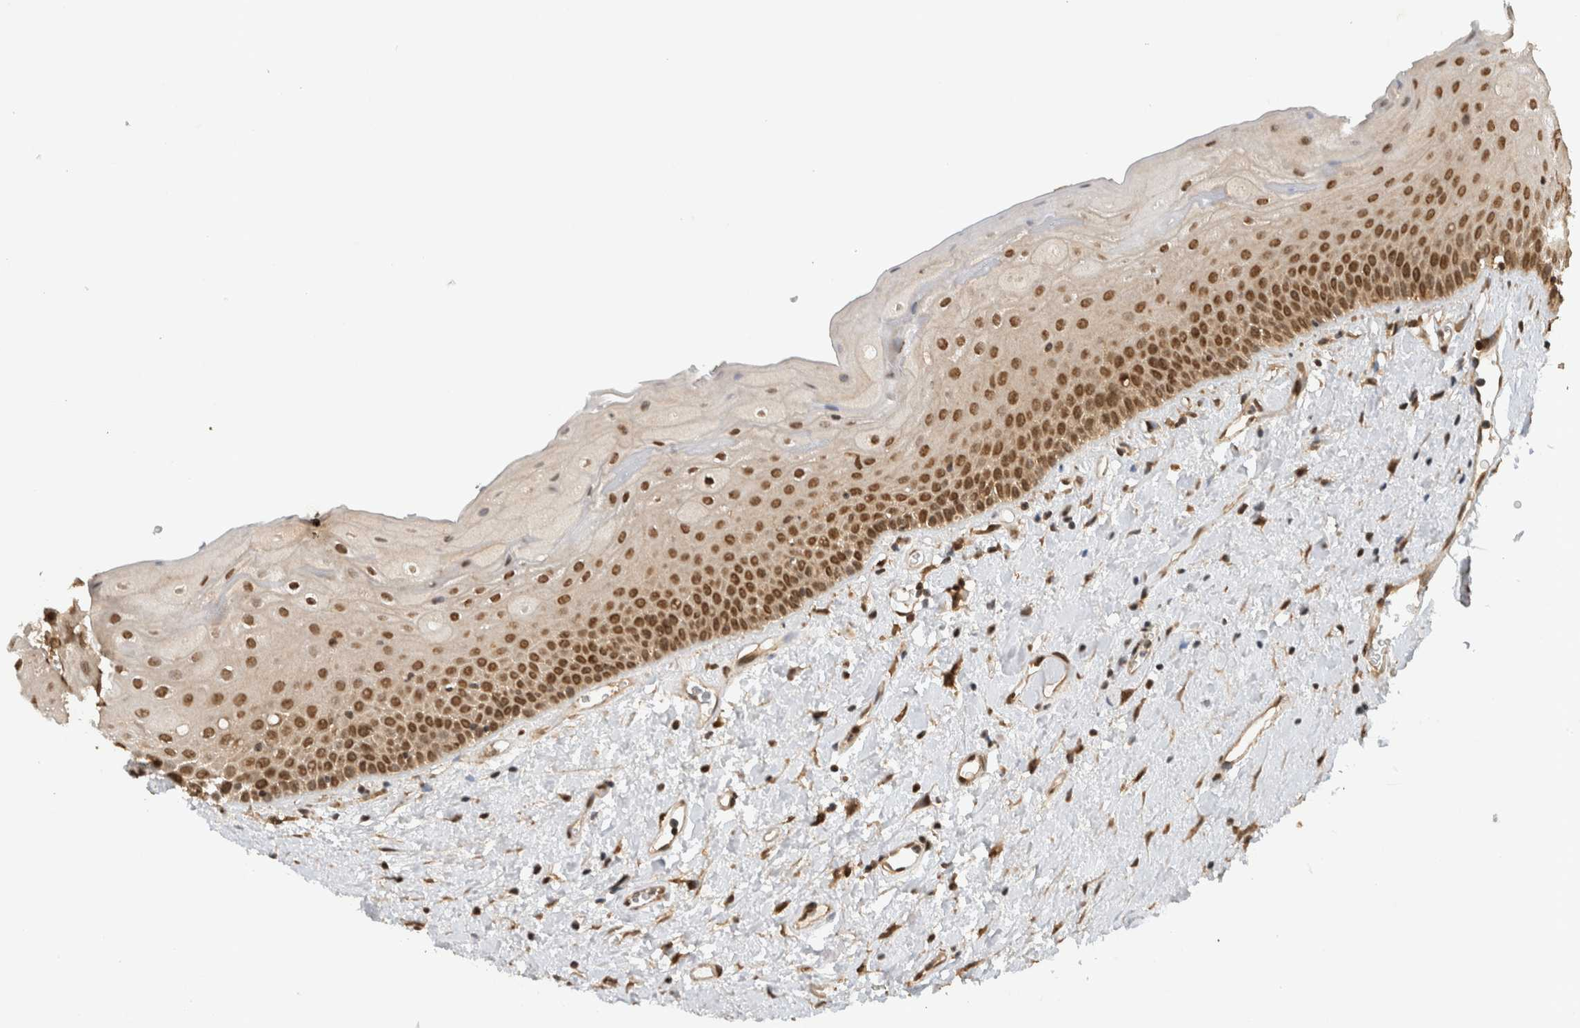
{"staining": {"intensity": "strong", "quantity": ">75%", "location": "nuclear"}, "tissue": "oral mucosa", "cell_type": "Squamous epithelial cells", "image_type": "normal", "snomed": [{"axis": "morphology", "description": "Normal tissue, NOS"}, {"axis": "topography", "description": "Oral tissue"}], "caption": "Squamous epithelial cells exhibit high levels of strong nuclear positivity in about >75% of cells in benign oral mucosa.", "gene": "C1orf21", "patient": {"sex": "female", "age": 76}}